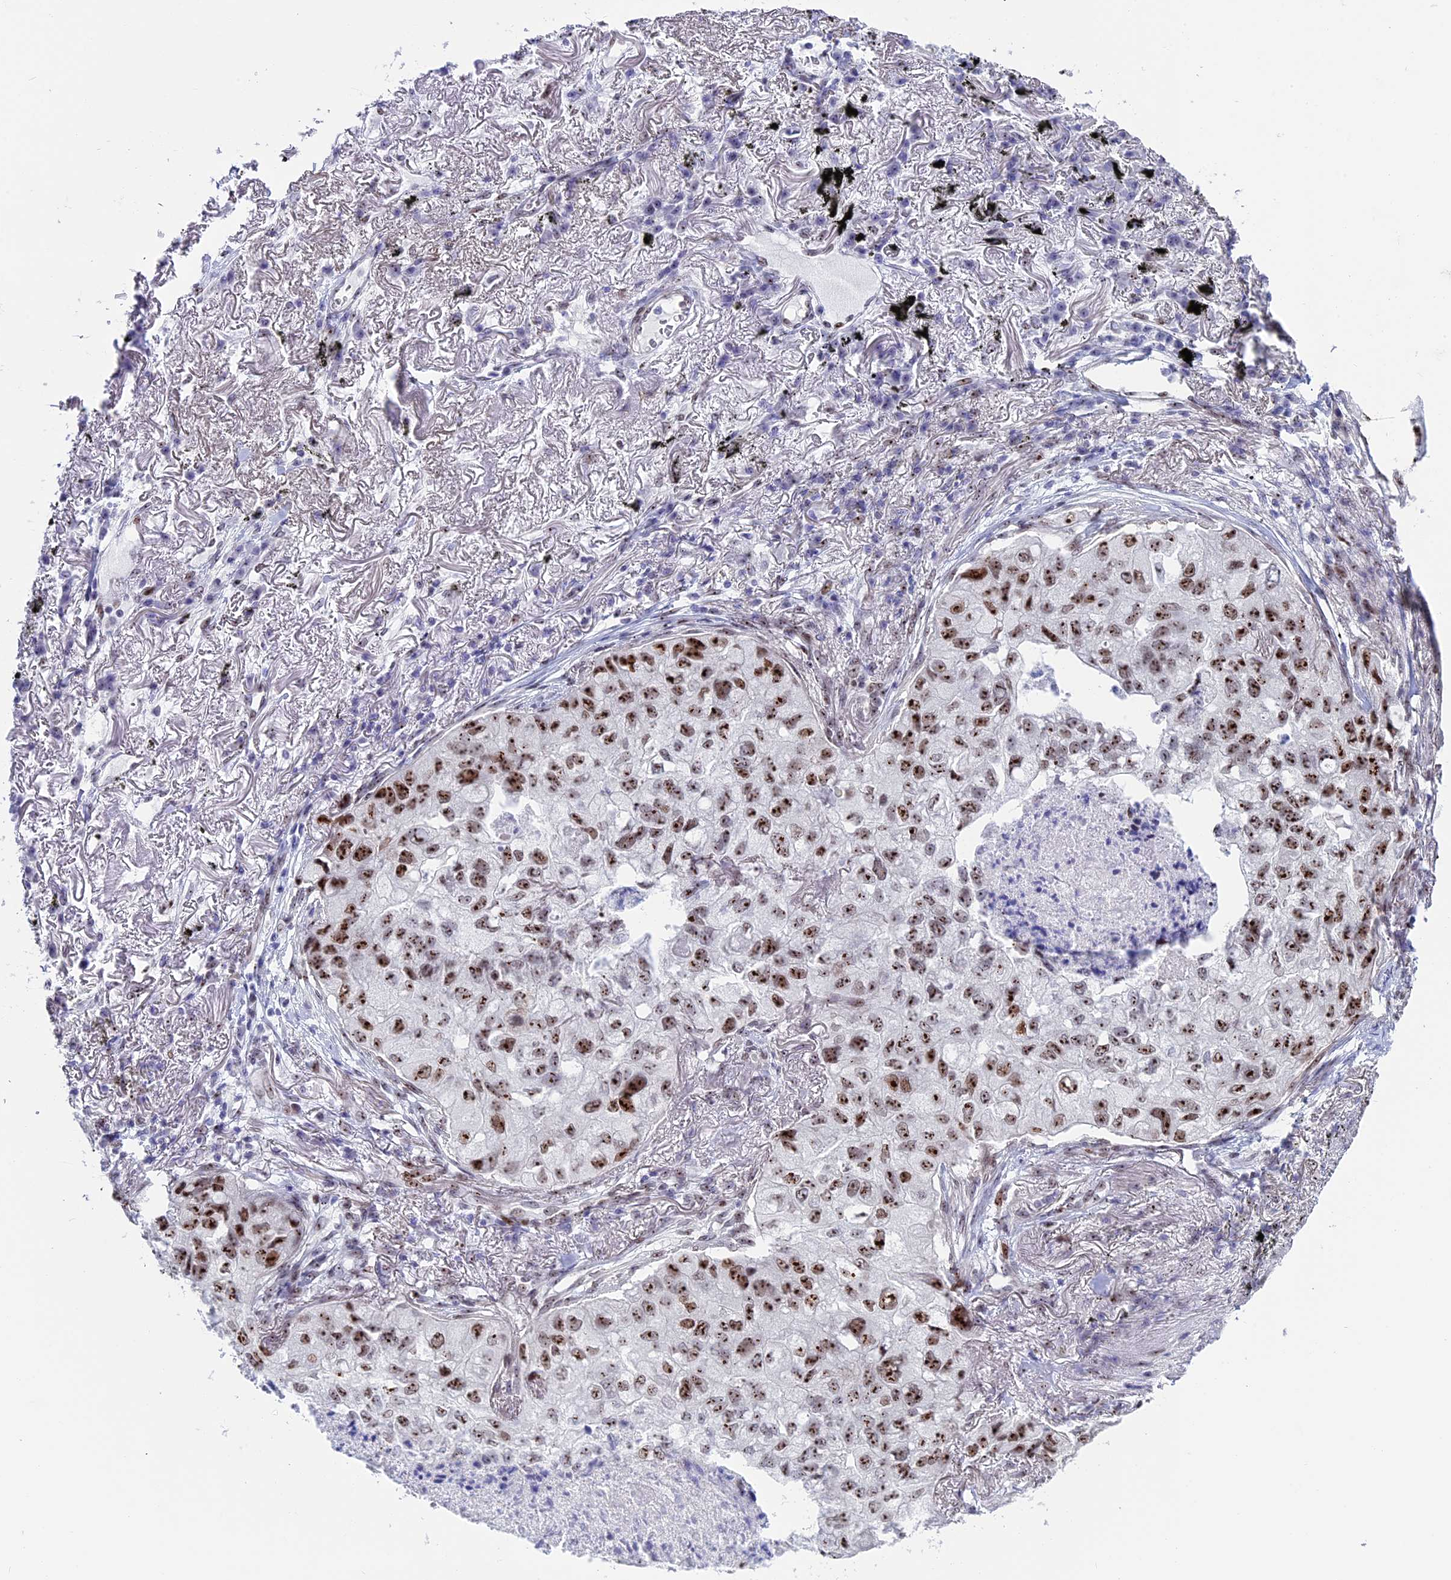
{"staining": {"intensity": "strong", "quantity": ">75%", "location": "nuclear"}, "tissue": "lung cancer", "cell_type": "Tumor cells", "image_type": "cancer", "snomed": [{"axis": "morphology", "description": "Adenocarcinoma, NOS"}, {"axis": "topography", "description": "Lung"}], "caption": "High-magnification brightfield microscopy of lung adenocarcinoma stained with DAB (3,3'-diaminobenzidine) (brown) and counterstained with hematoxylin (blue). tumor cells exhibit strong nuclear positivity is present in about>75% of cells.", "gene": "CCDC86", "patient": {"sex": "male", "age": 65}}